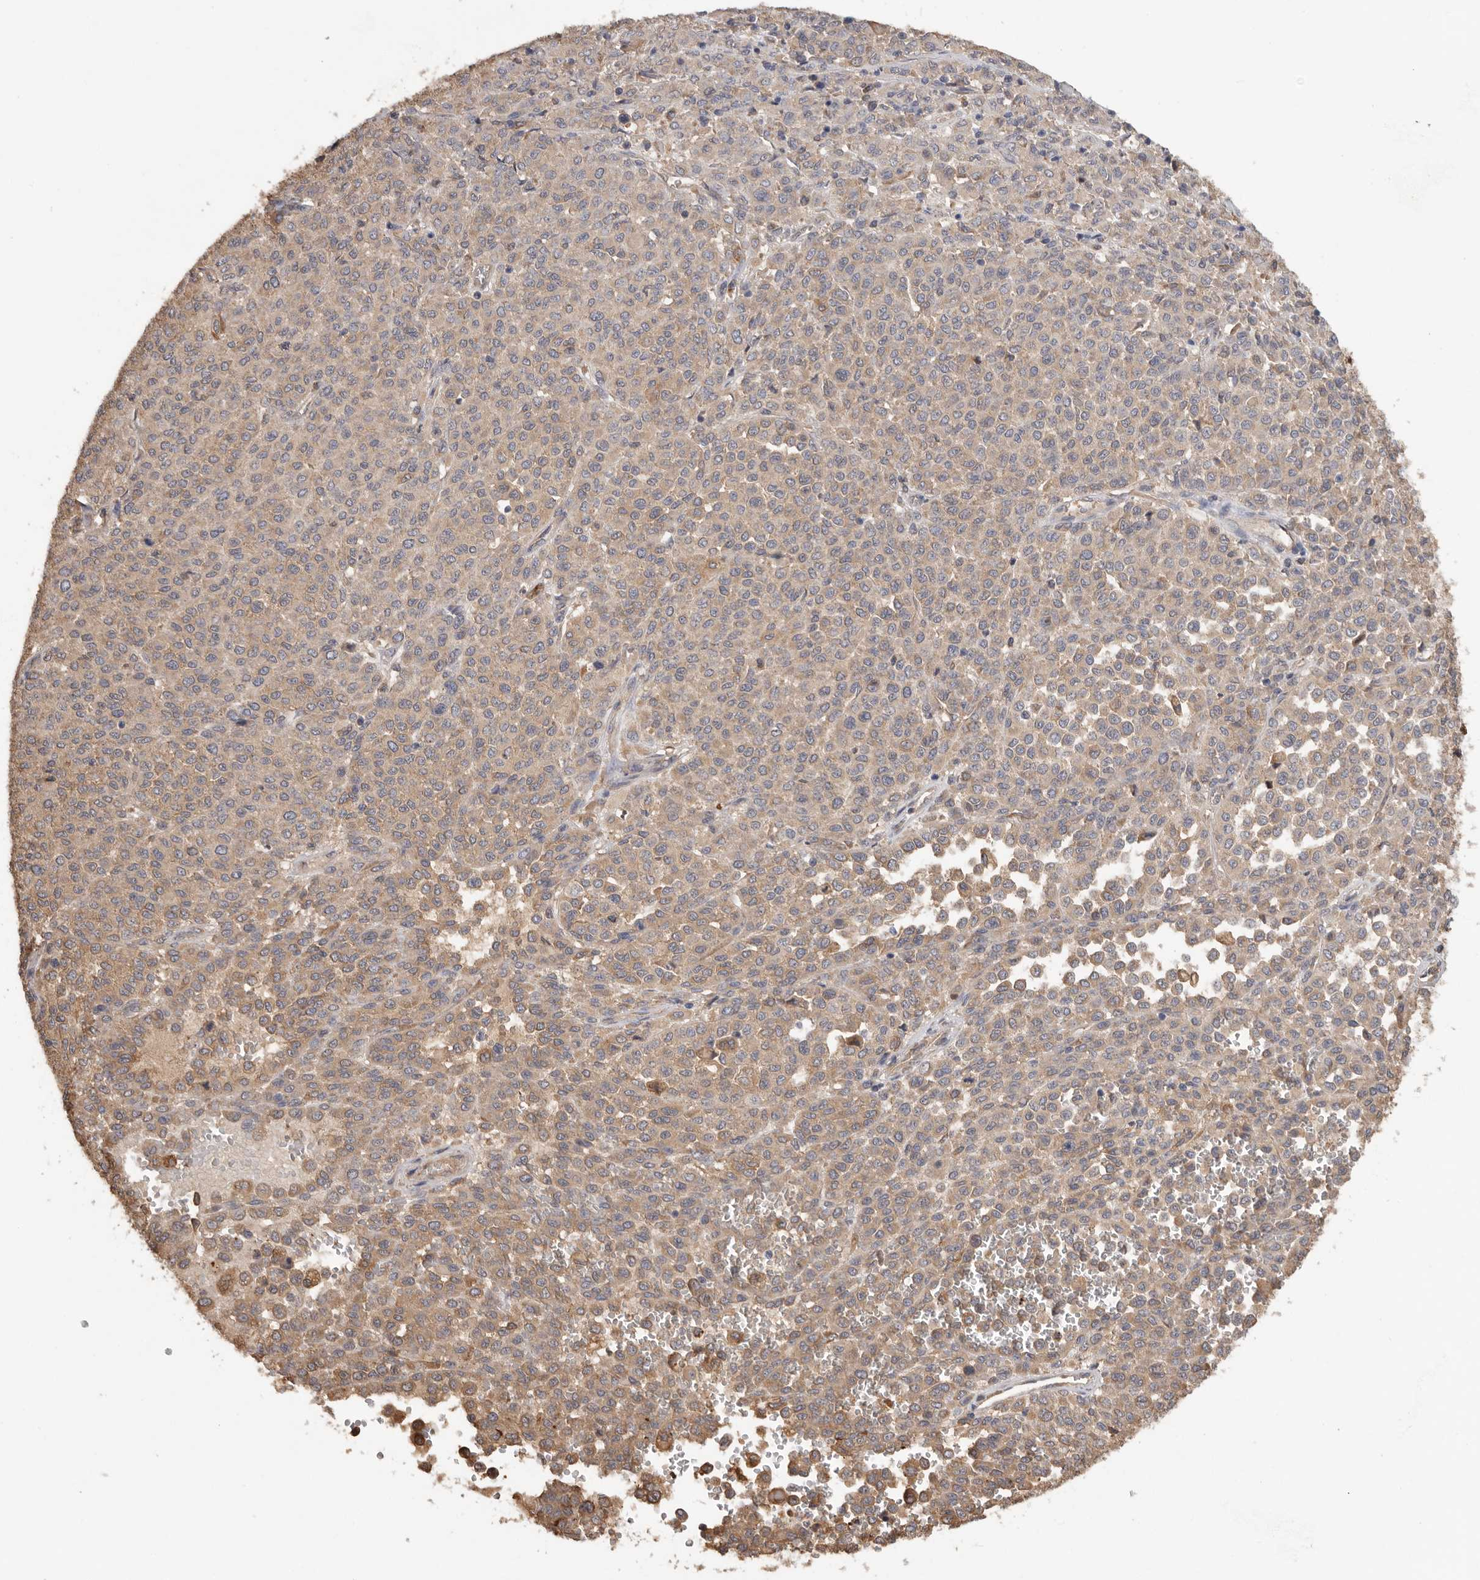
{"staining": {"intensity": "weak", "quantity": ">75%", "location": "cytoplasmic/membranous"}, "tissue": "melanoma", "cell_type": "Tumor cells", "image_type": "cancer", "snomed": [{"axis": "morphology", "description": "Malignant melanoma, Metastatic site"}, {"axis": "topography", "description": "Pancreas"}], "caption": "Tumor cells reveal low levels of weak cytoplasmic/membranous positivity in about >75% of cells in malignant melanoma (metastatic site). (Brightfield microscopy of DAB IHC at high magnification).", "gene": "CDC42BPB", "patient": {"sex": "female", "age": 30}}